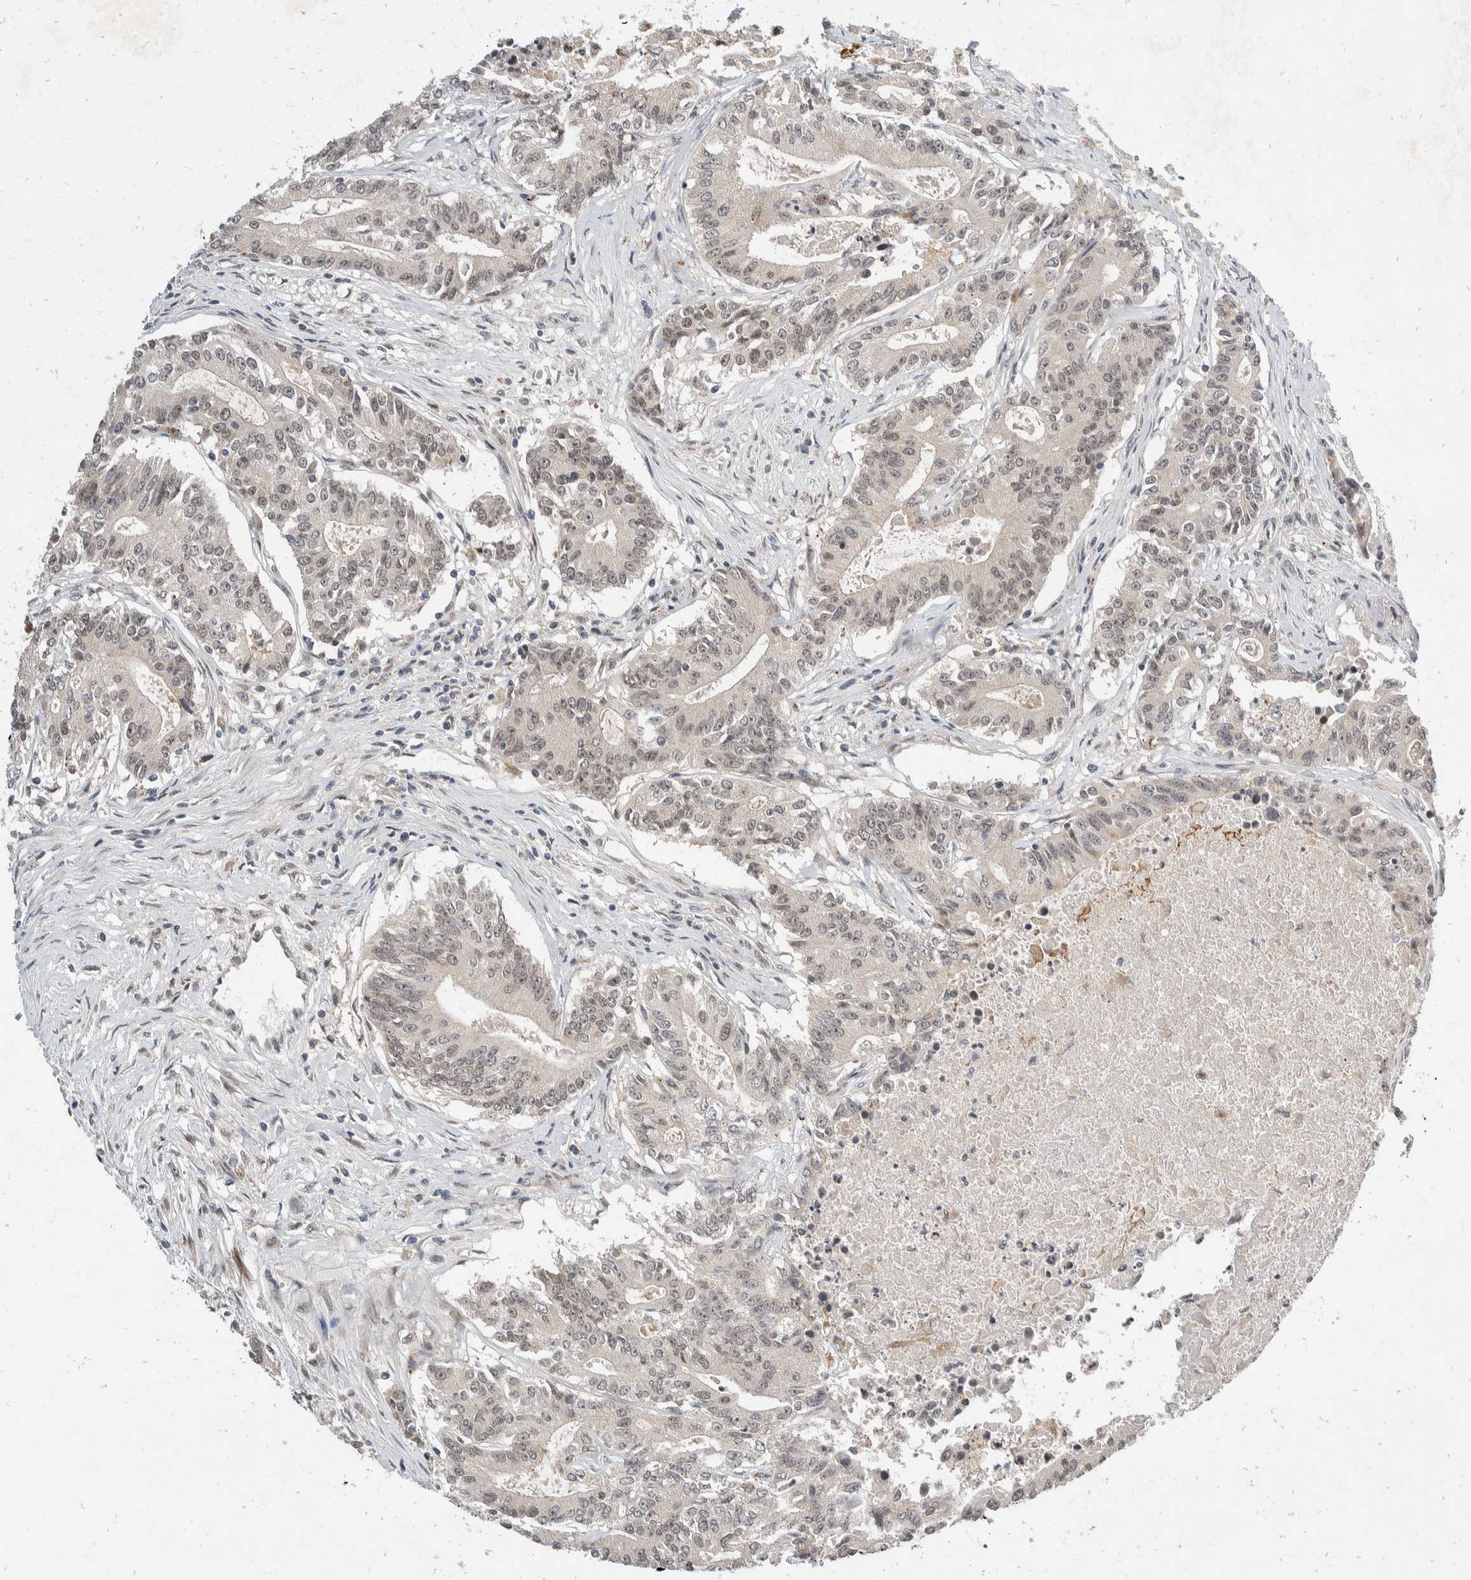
{"staining": {"intensity": "weak", "quantity": "<25%", "location": "nuclear"}, "tissue": "colorectal cancer", "cell_type": "Tumor cells", "image_type": "cancer", "snomed": [{"axis": "morphology", "description": "Adenocarcinoma, NOS"}, {"axis": "topography", "description": "Colon"}], "caption": "This micrograph is of colorectal cancer (adenocarcinoma) stained with immunohistochemistry (IHC) to label a protein in brown with the nuclei are counter-stained blue. There is no positivity in tumor cells.", "gene": "ZNF703", "patient": {"sex": "female", "age": 77}}